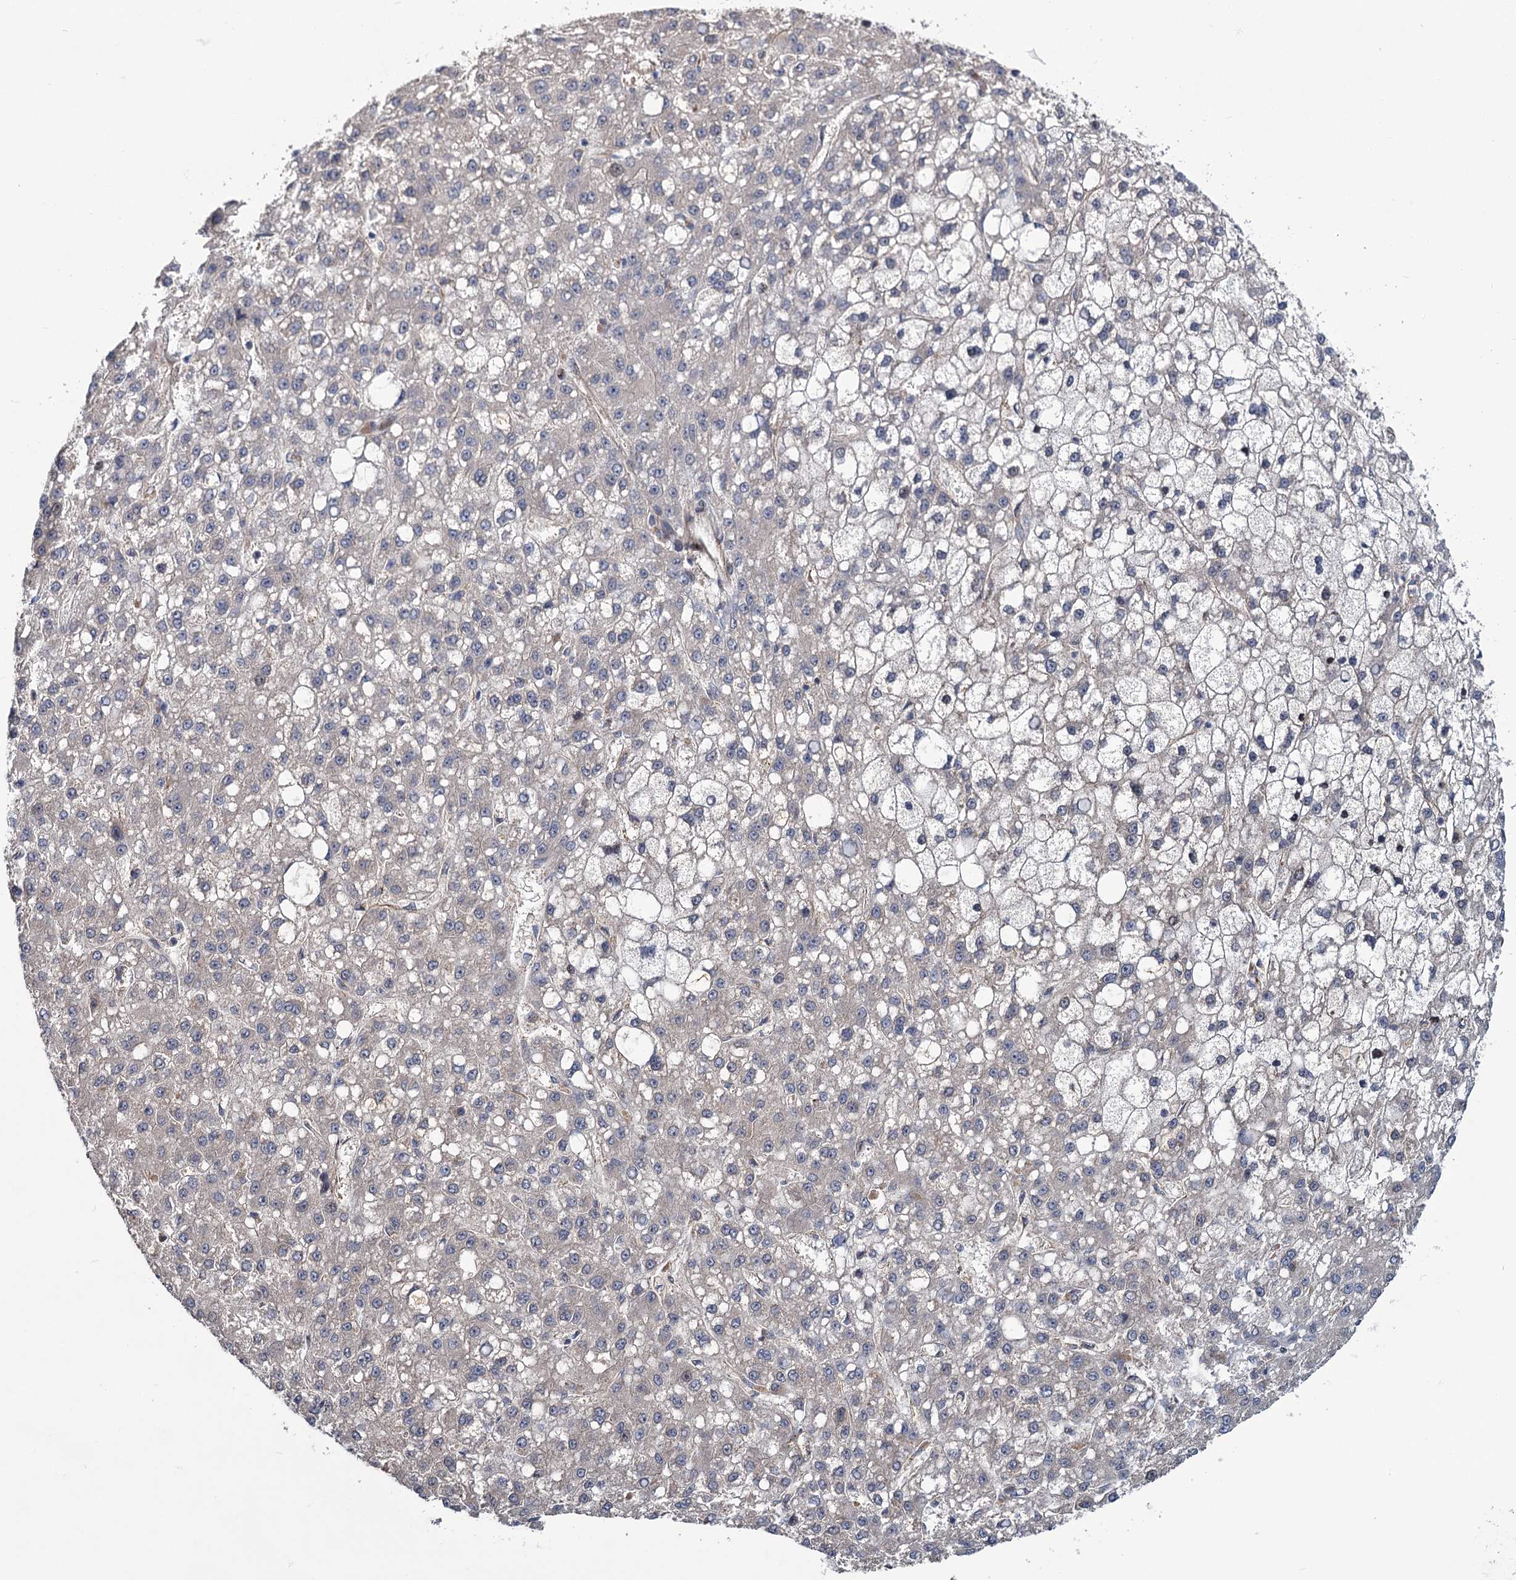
{"staining": {"intensity": "negative", "quantity": "none", "location": "none"}, "tissue": "liver cancer", "cell_type": "Tumor cells", "image_type": "cancer", "snomed": [{"axis": "morphology", "description": "Carcinoma, Hepatocellular, NOS"}, {"axis": "topography", "description": "Liver"}], "caption": "IHC of human hepatocellular carcinoma (liver) shows no expression in tumor cells. (Brightfield microscopy of DAB immunohistochemistry (IHC) at high magnification).", "gene": "PKN2", "patient": {"sex": "male", "age": 67}}